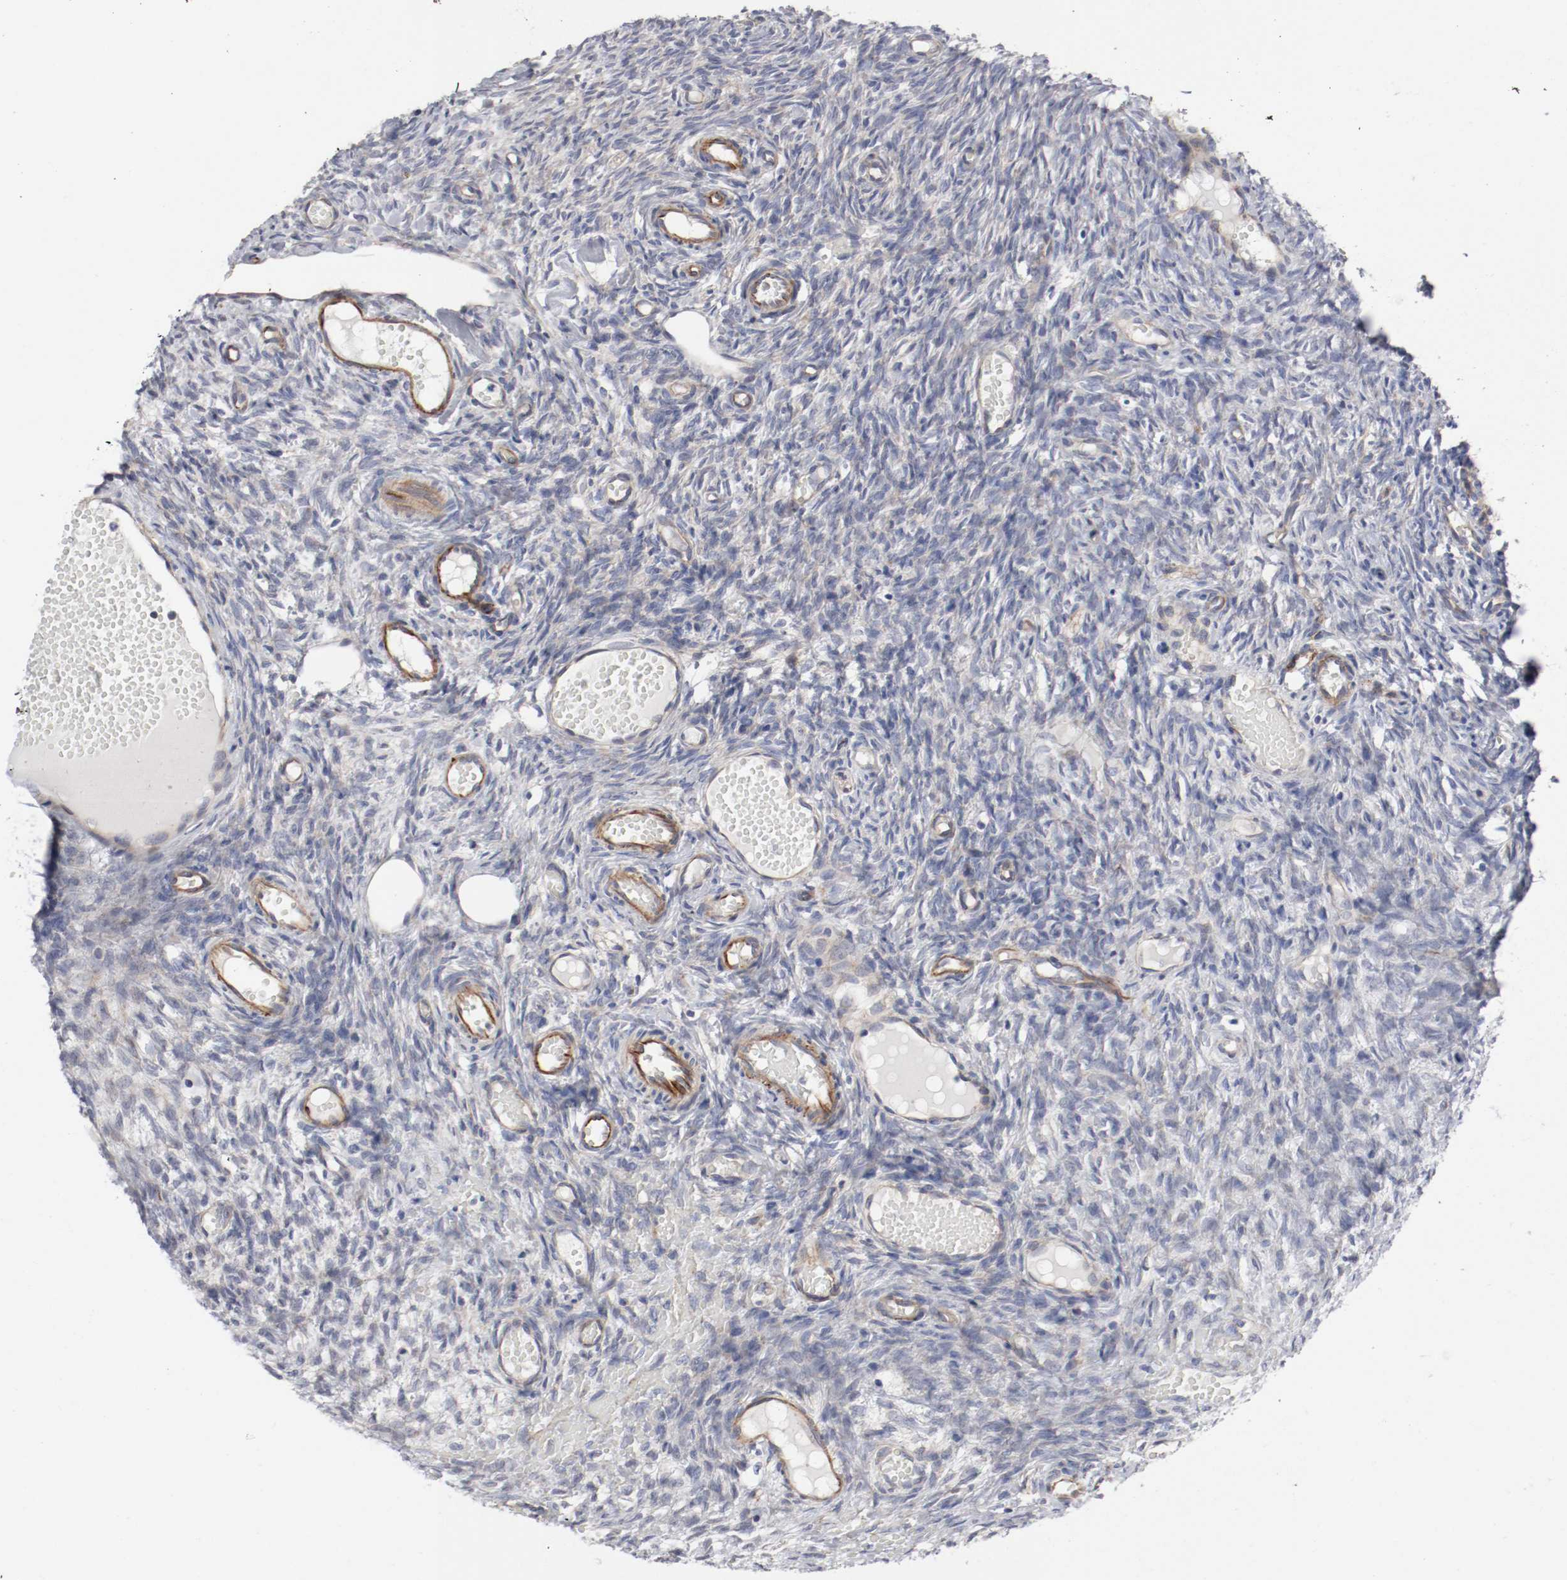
{"staining": {"intensity": "weak", "quantity": "<25%", "location": "cytoplasmic/membranous"}, "tissue": "ovary", "cell_type": "Ovarian stroma cells", "image_type": "normal", "snomed": [{"axis": "morphology", "description": "Normal tissue, NOS"}, {"axis": "topography", "description": "Ovary"}], "caption": "There is no significant expression in ovarian stroma cells of ovary.", "gene": "GIT1", "patient": {"sex": "female", "age": 35}}